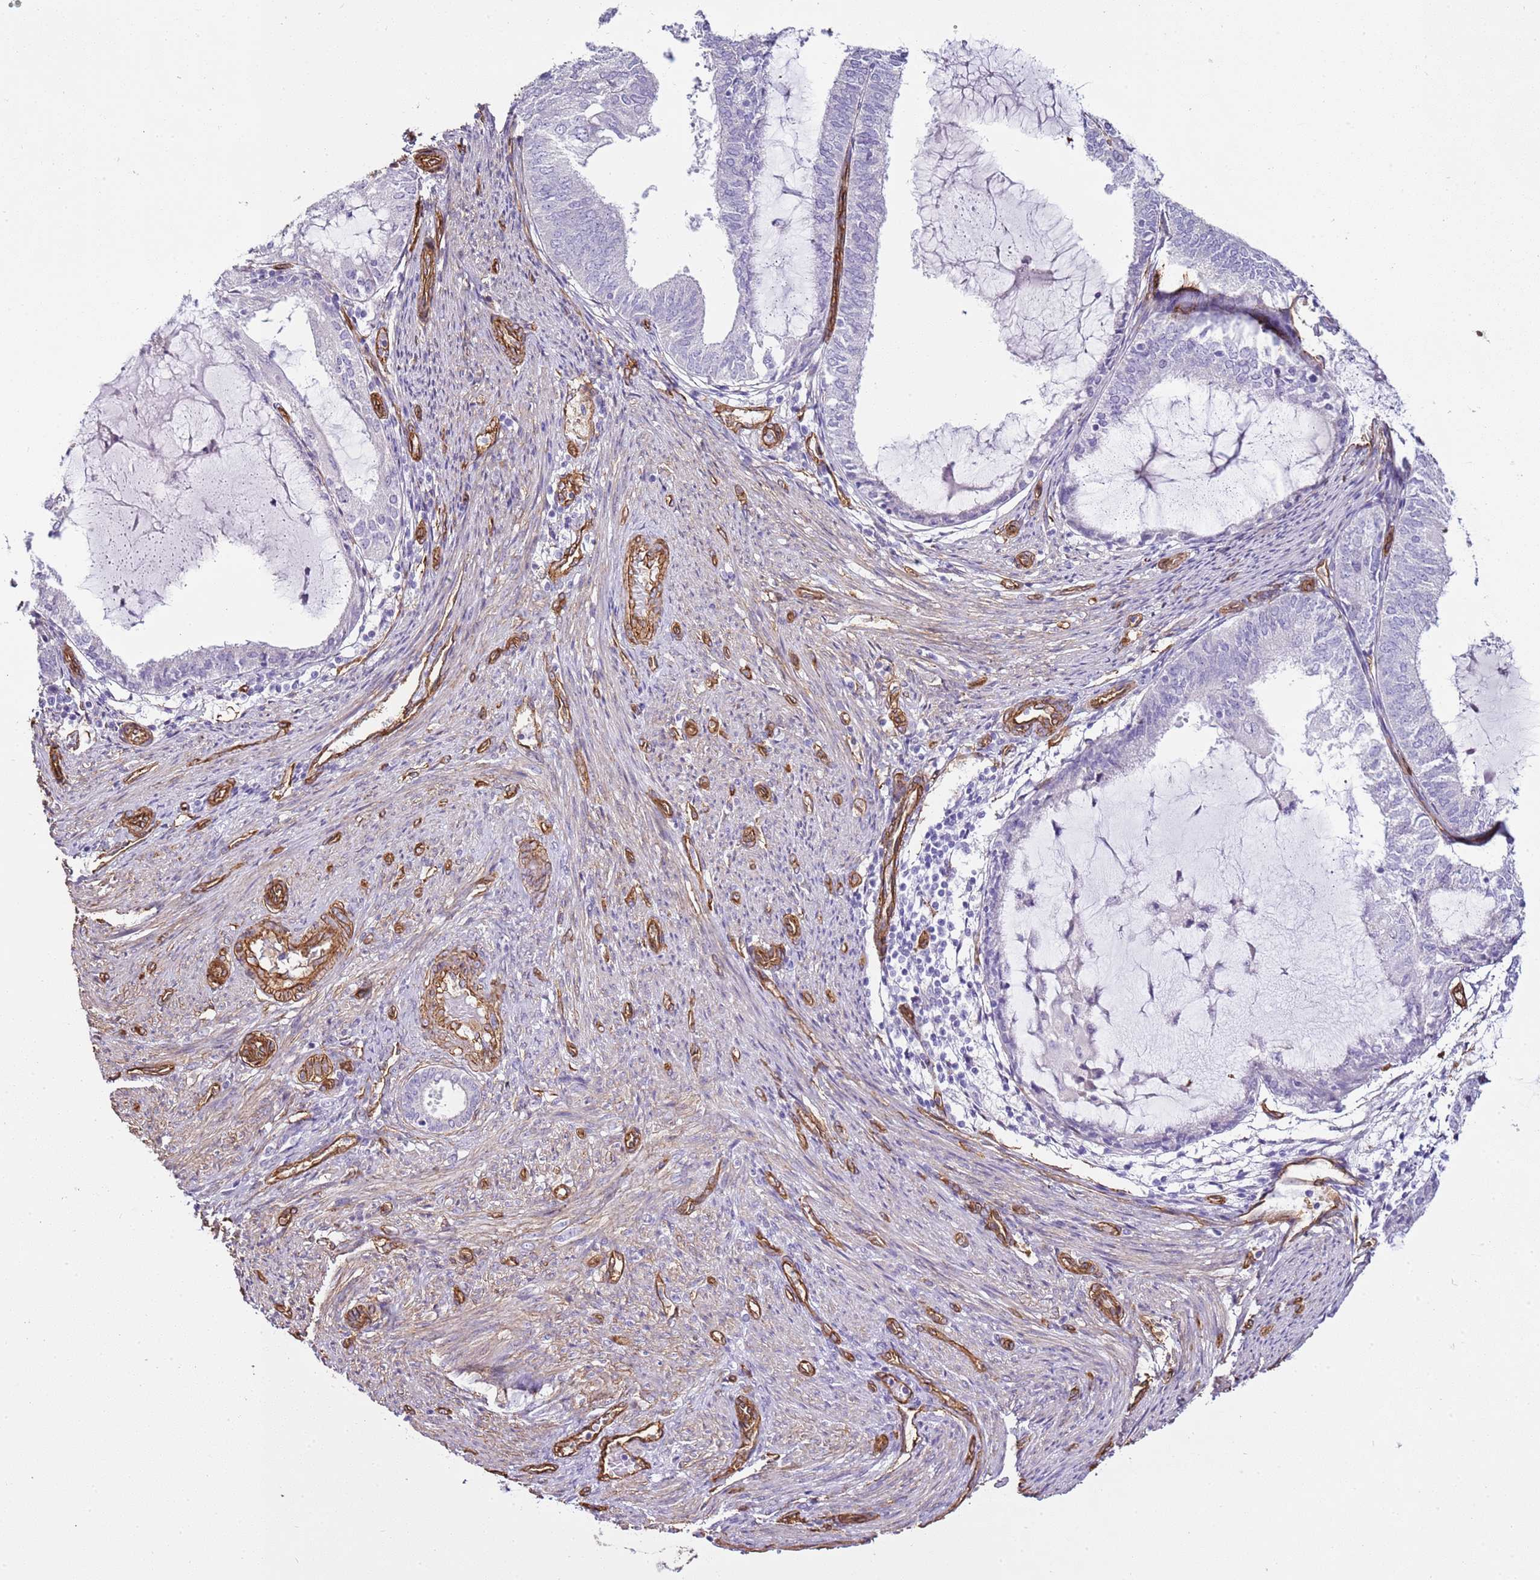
{"staining": {"intensity": "negative", "quantity": "none", "location": "none"}, "tissue": "endometrial cancer", "cell_type": "Tumor cells", "image_type": "cancer", "snomed": [{"axis": "morphology", "description": "Adenocarcinoma, NOS"}, {"axis": "topography", "description": "Endometrium"}], "caption": "Micrograph shows no significant protein staining in tumor cells of endometrial cancer (adenocarcinoma). (DAB (3,3'-diaminobenzidine) immunohistochemistry (IHC) with hematoxylin counter stain).", "gene": "CTDSPL", "patient": {"sex": "female", "age": 81}}